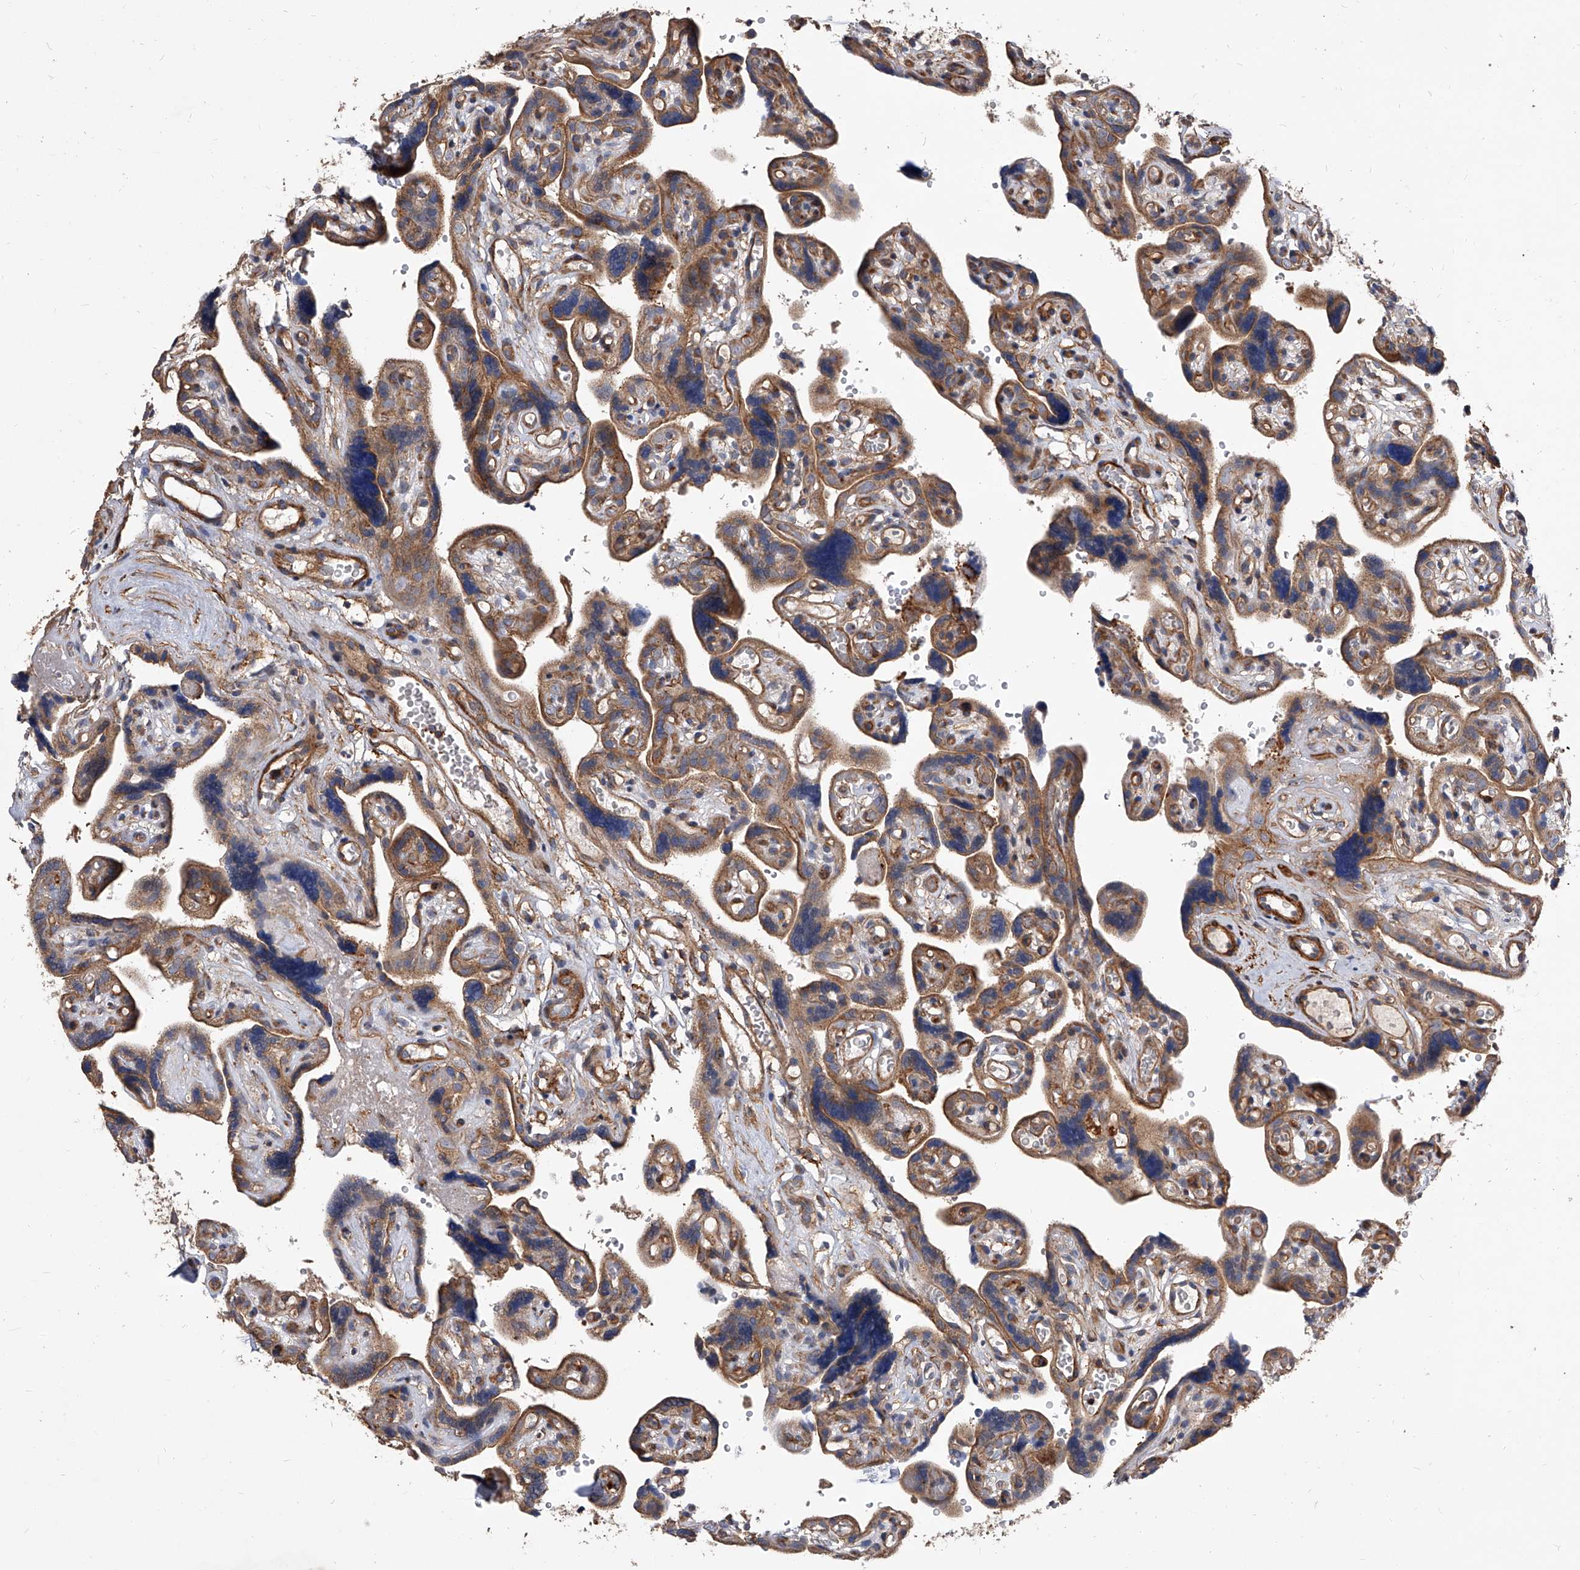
{"staining": {"intensity": "moderate", "quantity": ">75%", "location": "cytoplasmic/membranous"}, "tissue": "placenta", "cell_type": "Decidual cells", "image_type": "normal", "snomed": [{"axis": "morphology", "description": "Normal tissue, NOS"}, {"axis": "topography", "description": "Placenta"}], "caption": "IHC of unremarkable placenta displays medium levels of moderate cytoplasmic/membranous positivity in about >75% of decidual cells. The staining is performed using DAB brown chromogen to label protein expression. The nuclei are counter-stained blue using hematoxylin.", "gene": "PISD", "patient": {"sex": "female", "age": 30}}